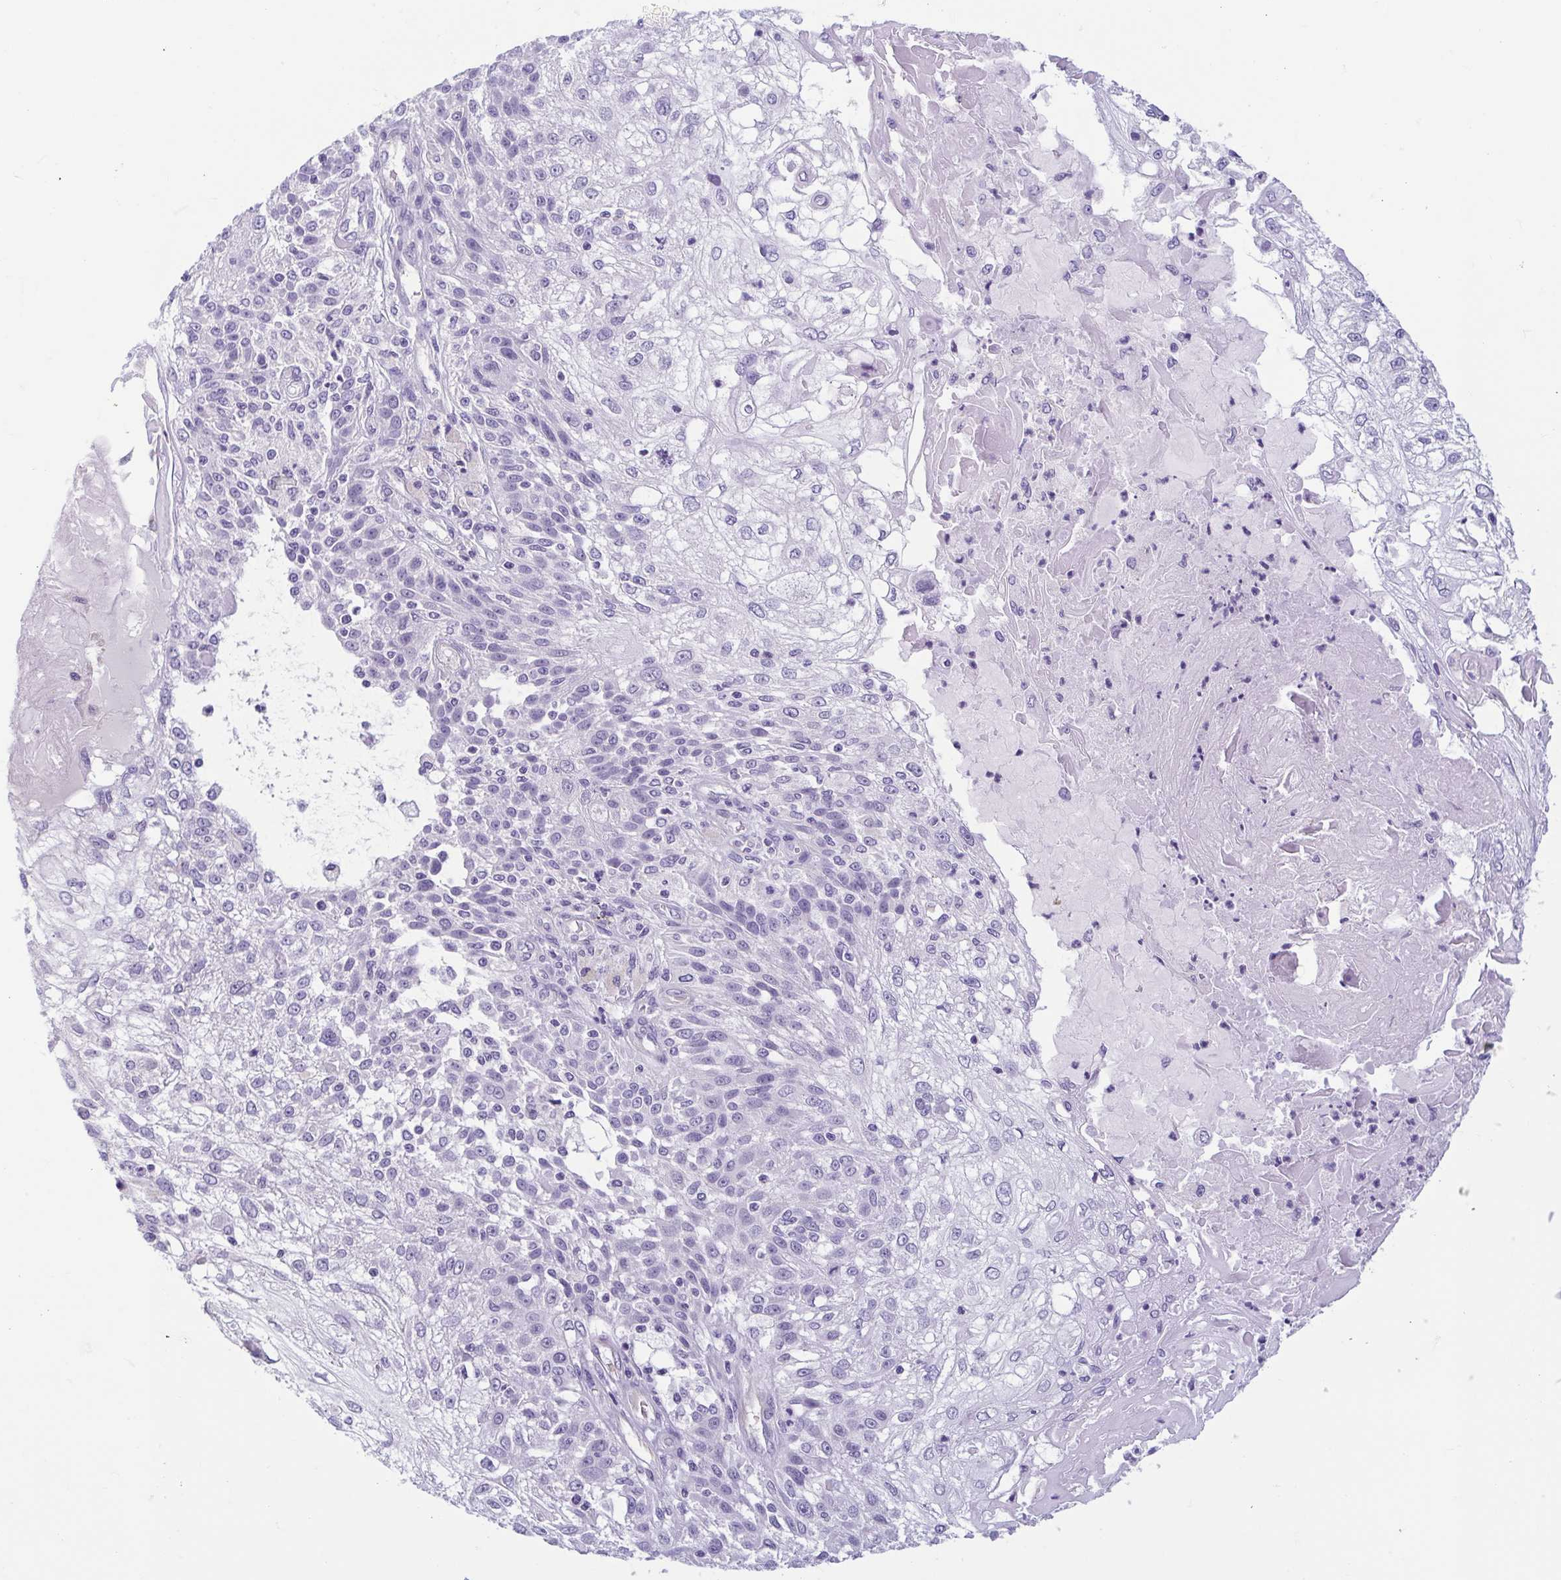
{"staining": {"intensity": "negative", "quantity": "none", "location": "none"}, "tissue": "skin cancer", "cell_type": "Tumor cells", "image_type": "cancer", "snomed": [{"axis": "morphology", "description": "Normal tissue, NOS"}, {"axis": "morphology", "description": "Squamous cell carcinoma, NOS"}, {"axis": "topography", "description": "Skin"}], "caption": "Tumor cells are negative for protein expression in human skin squamous cell carcinoma.", "gene": "MORC4", "patient": {"sex": "female", "age": 83}}